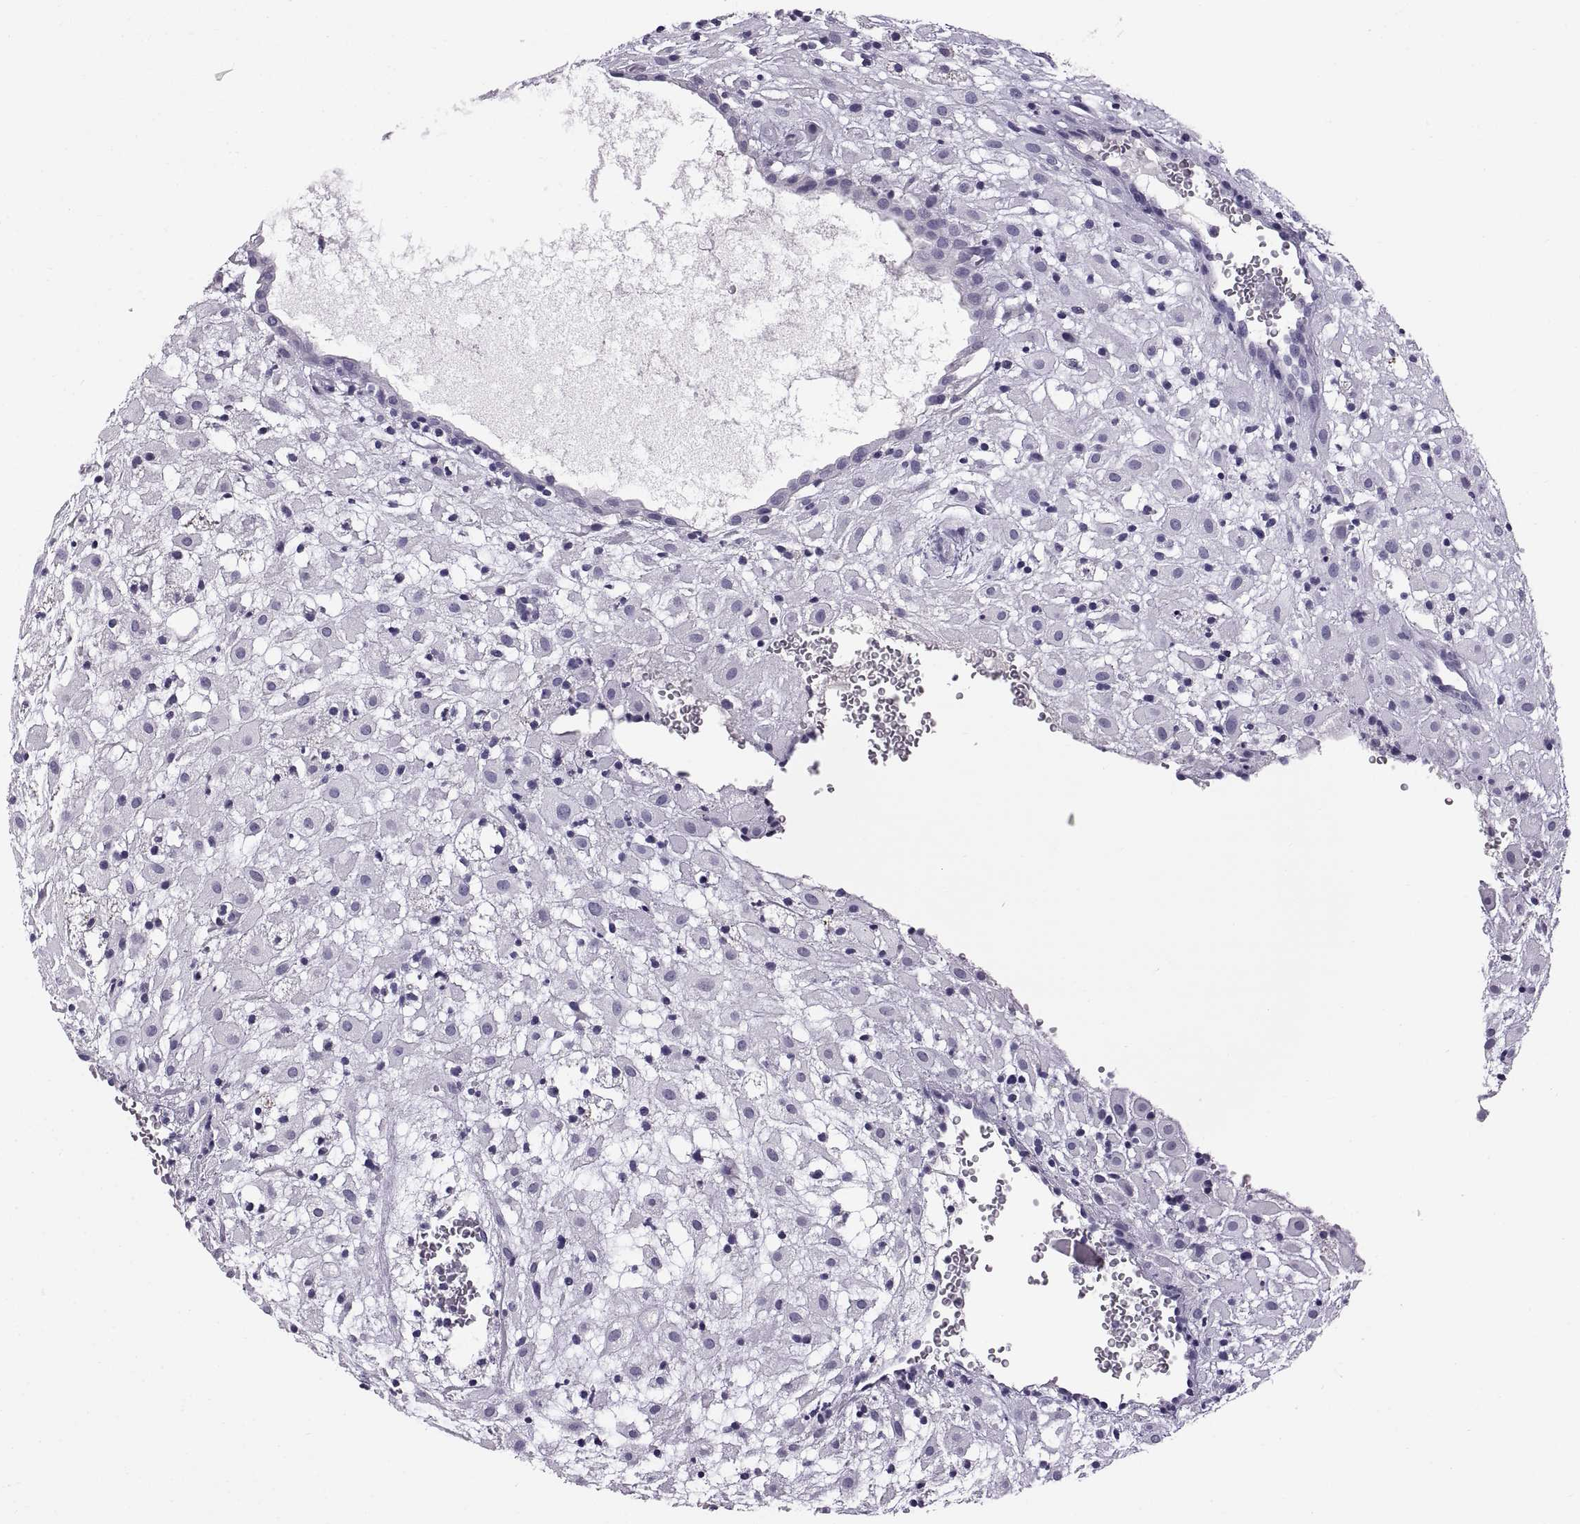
{"staining": {"intensity": "negative", "quantity": "none", "location": "none"}, "tissue": "placenta", "cell_type": "Decidual cells", "image_type": "normal", "snomed": [{"axis": "morphology", "description": "Normal tissue, NOS"}, {"axis": "topography", "description": "Placenta"}], "caption": "High power microscopy micrograph of an IHC photomicrograph of unremarkable placenta, revealing no significant staining in decidual cells. (DAB (3,3'-diaminobenzidine) immunohistochemistry (IHC) with hematoxylin counter stain).", "gene": "WFDC8", "patient": {"sex": "female", "age": 24}}